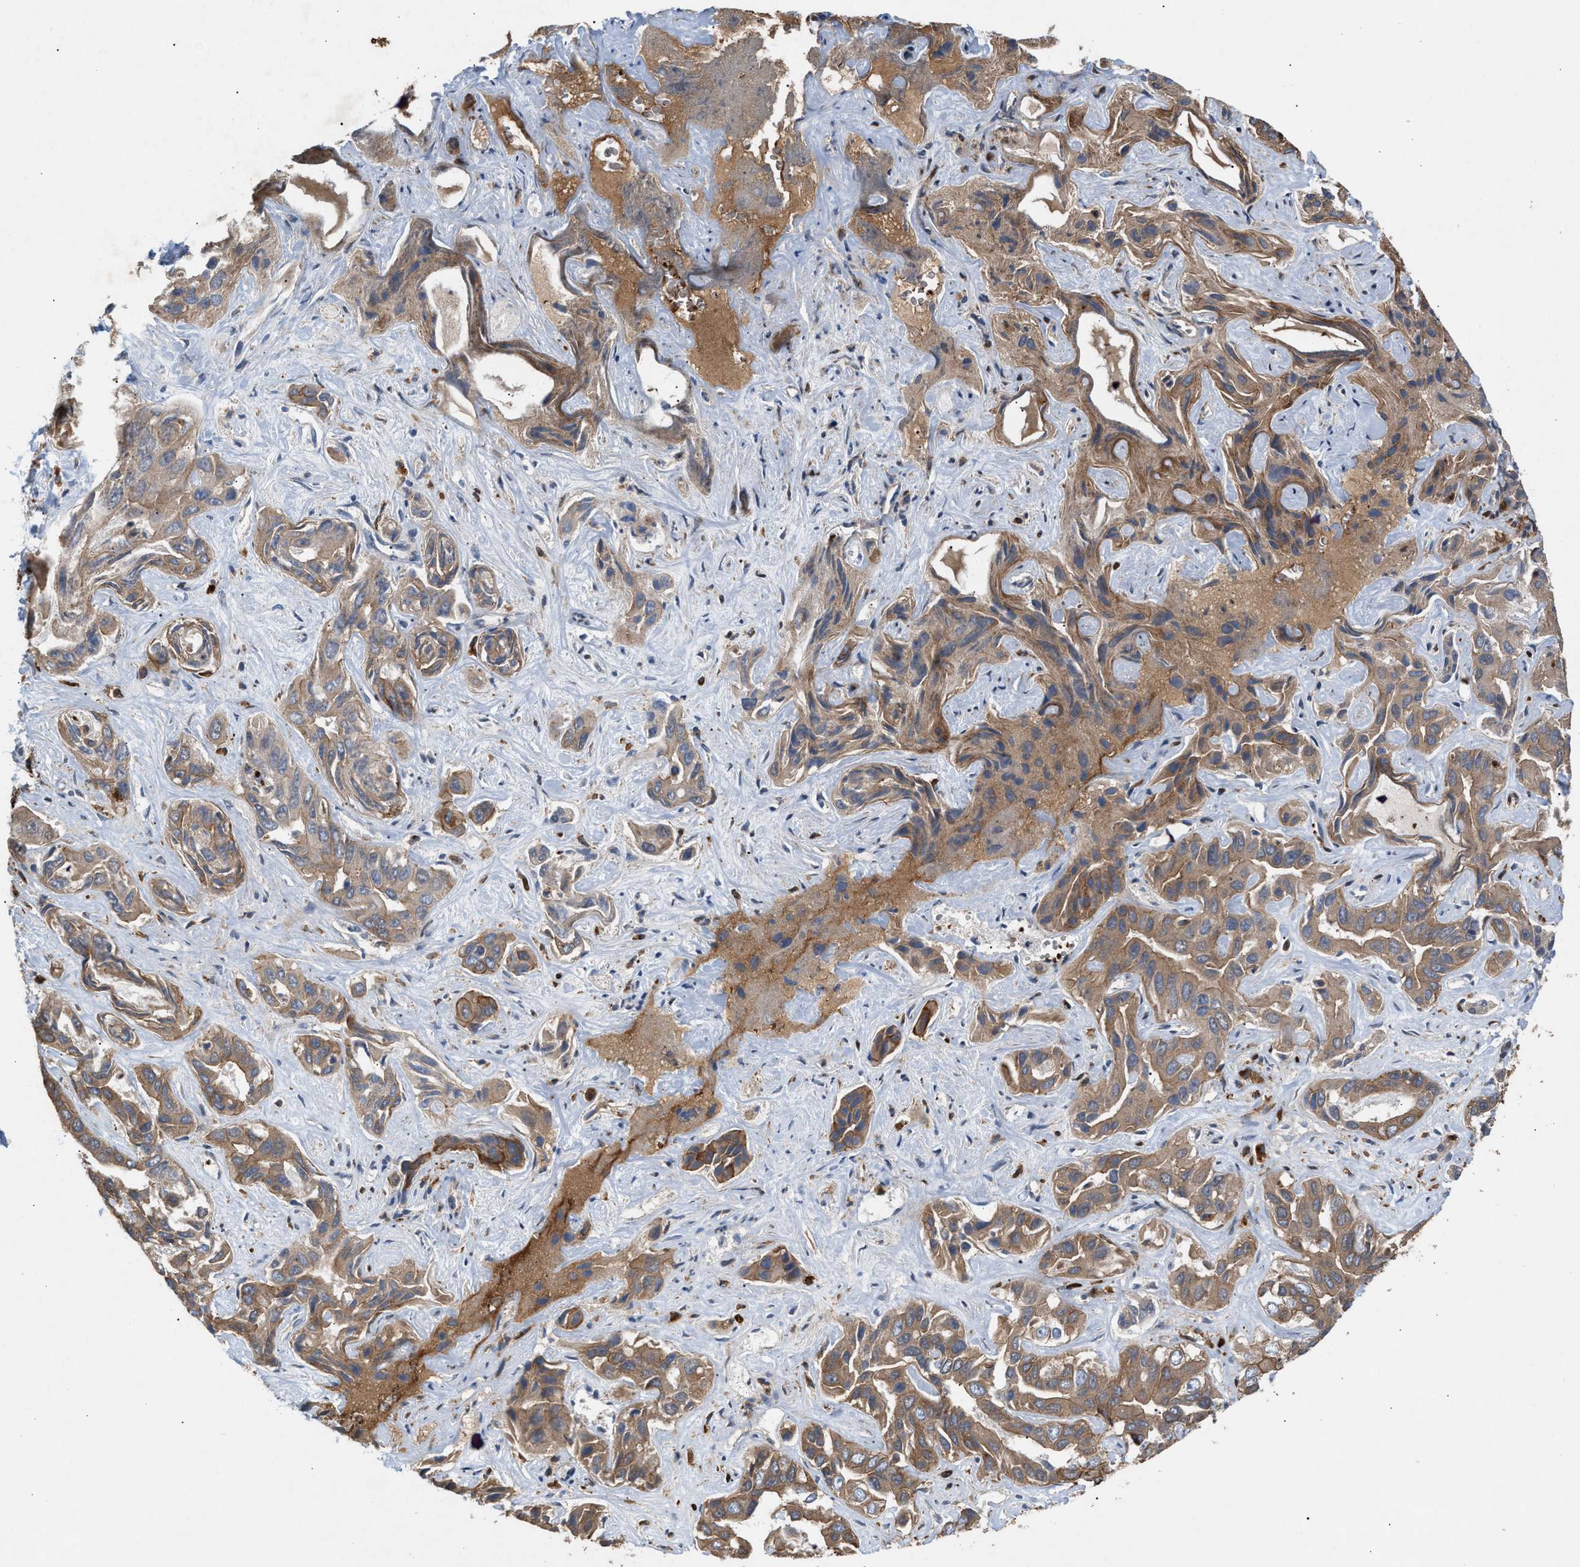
{"staining": {"intensity": "moderate", "quantity": ">75%", "location": "cytoplasmic/membranous"}, "tissue": "liver cancer", "cell_type": "Tumor cells", "image_type": "cancer", "snomed": [{"axis": "morphology", "description": "Cholangiocarcinoma"}, {"axis": "topography", "description": "Liver"}], "caption": "Protein expression analysis of liver cholangiocarcinoma demonstrates moderate cytoplasmic/membranous positivity in approximately >75% of tumor cells.", "gene": "GCC1", "patient": {"sex": "female", "age": 52}}